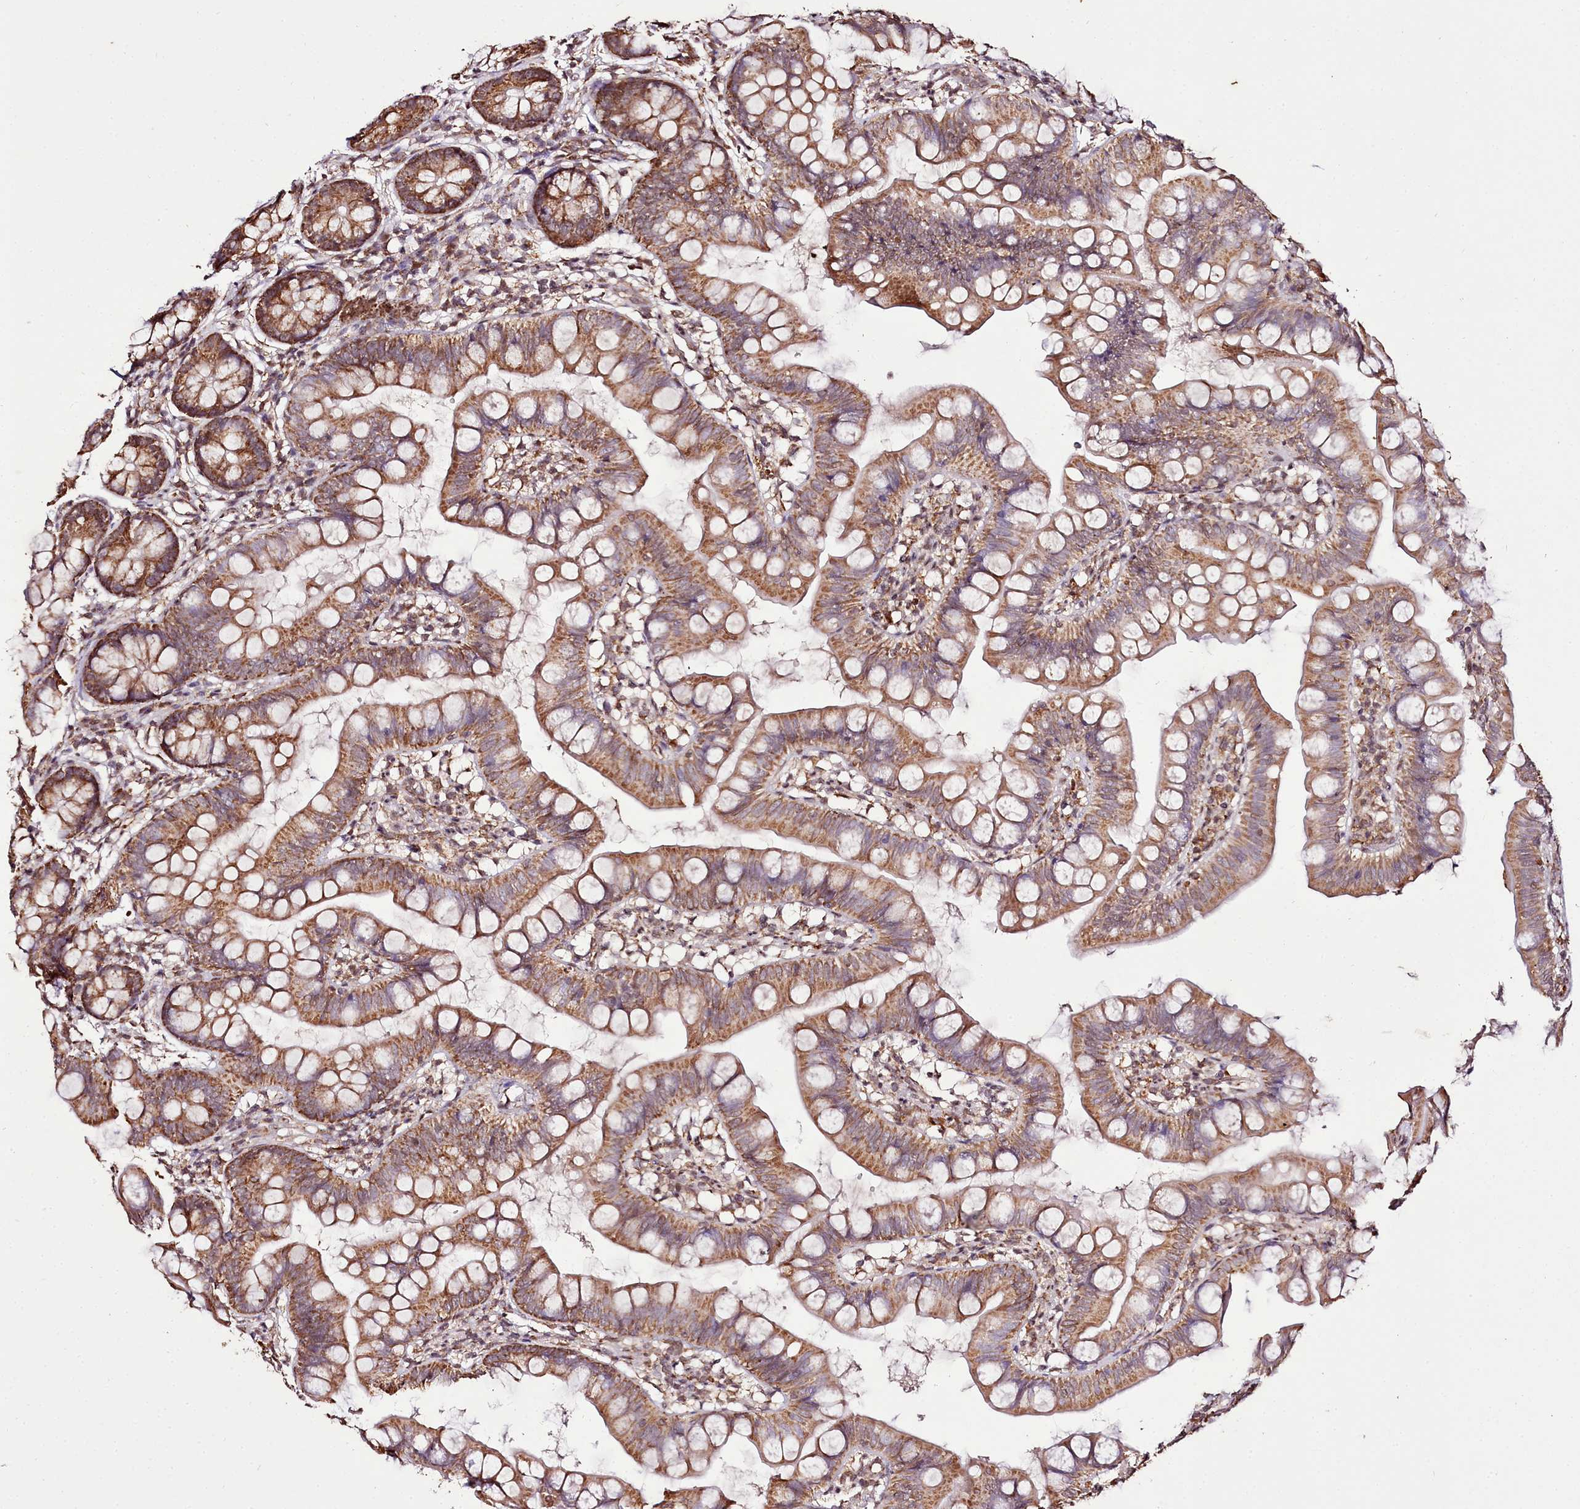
{"staining": {"intensity": "moderate", "quantity": ">75%", "location": "cytoplasmic/membranous"}, "tissue": "small intestine", "cell_type": "Glandular cells", "image_type": "normal", "snomed": [{"axis": "morphology", "description": "Normal tissue, NOS"}, {"axis": "topography", "description": "Small intestine"}], "caption": "Immunohistochemistry (DAB (3,3'-diaminobenzidine)) staining of benign small intestine demonstrates moderate cytoplasmic/membranous protein positivity in about >75% of glandular cells. The protein is stained brown, and the nuclei are stained in blue (DAB IHC with brightfield microscopy, high magnification).", "gene": "EDIL3", "patient": {"sex": "male", "age": 7}}